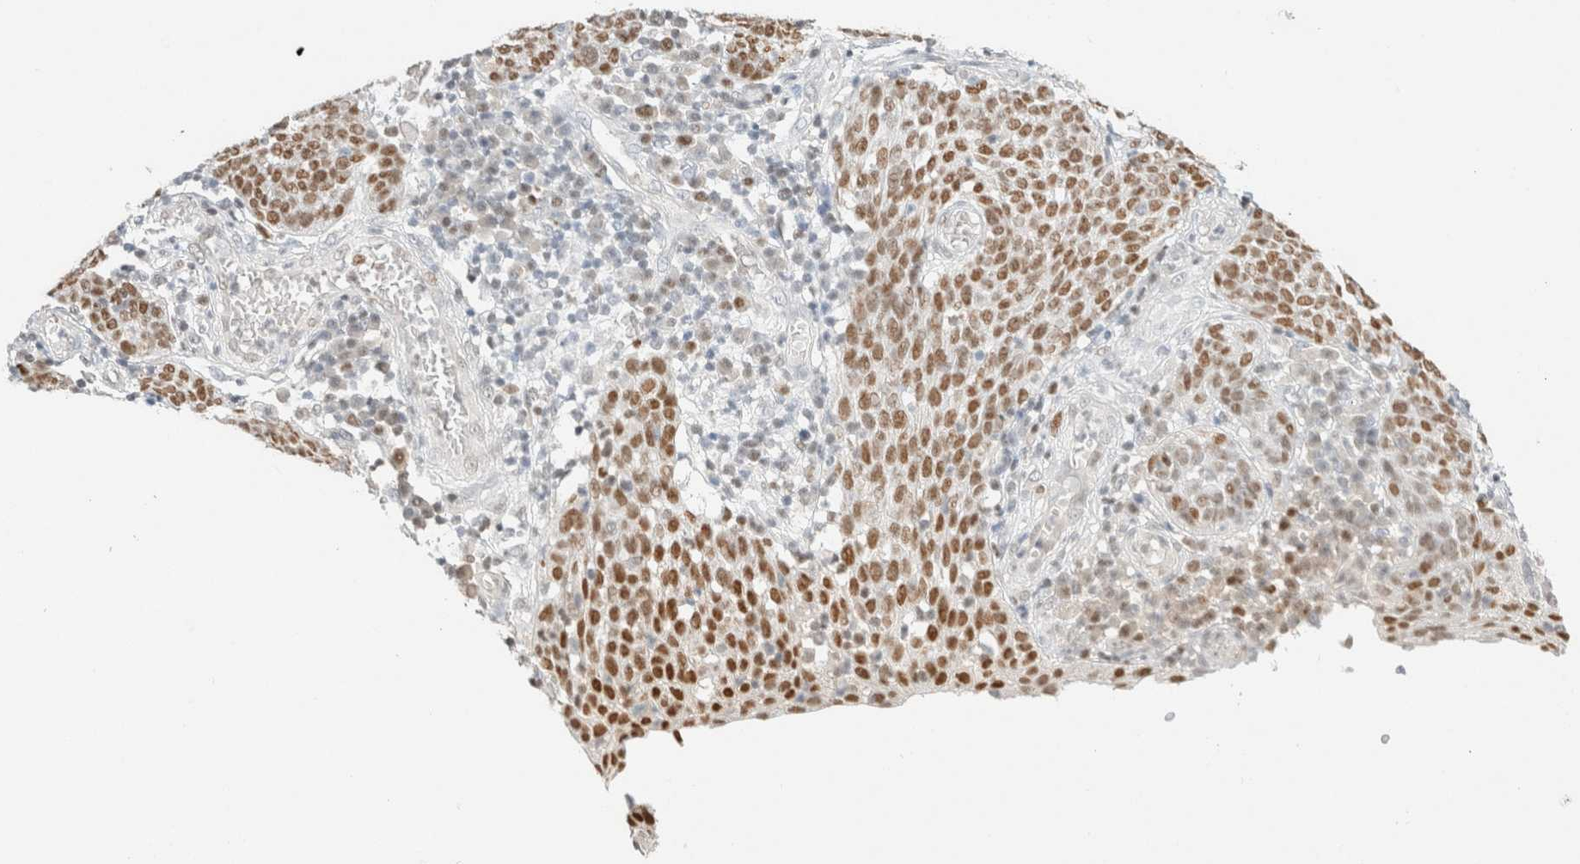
{"staining": {"intensity": "moderate", "quantity": ">75%", "location": "nuclear"}, "tissue": "cervical cancer", "cell_type": "Tumor cells", "image_type": "cancer", "snomed": [{"axis": "morphology", "description": "Squamous cell carcinoma, NOS"}, {"axis": "topography", "description": "Cervix"}], "caption": "Approximately >75% of tumor cells in human squamous cell carcinoma (cervical) exhibit moderate nuclear protein staining as visualized by brown immunohistochemical staining.", "gene": "DDB2", "patient": {"sex": "female", "age": 34}}